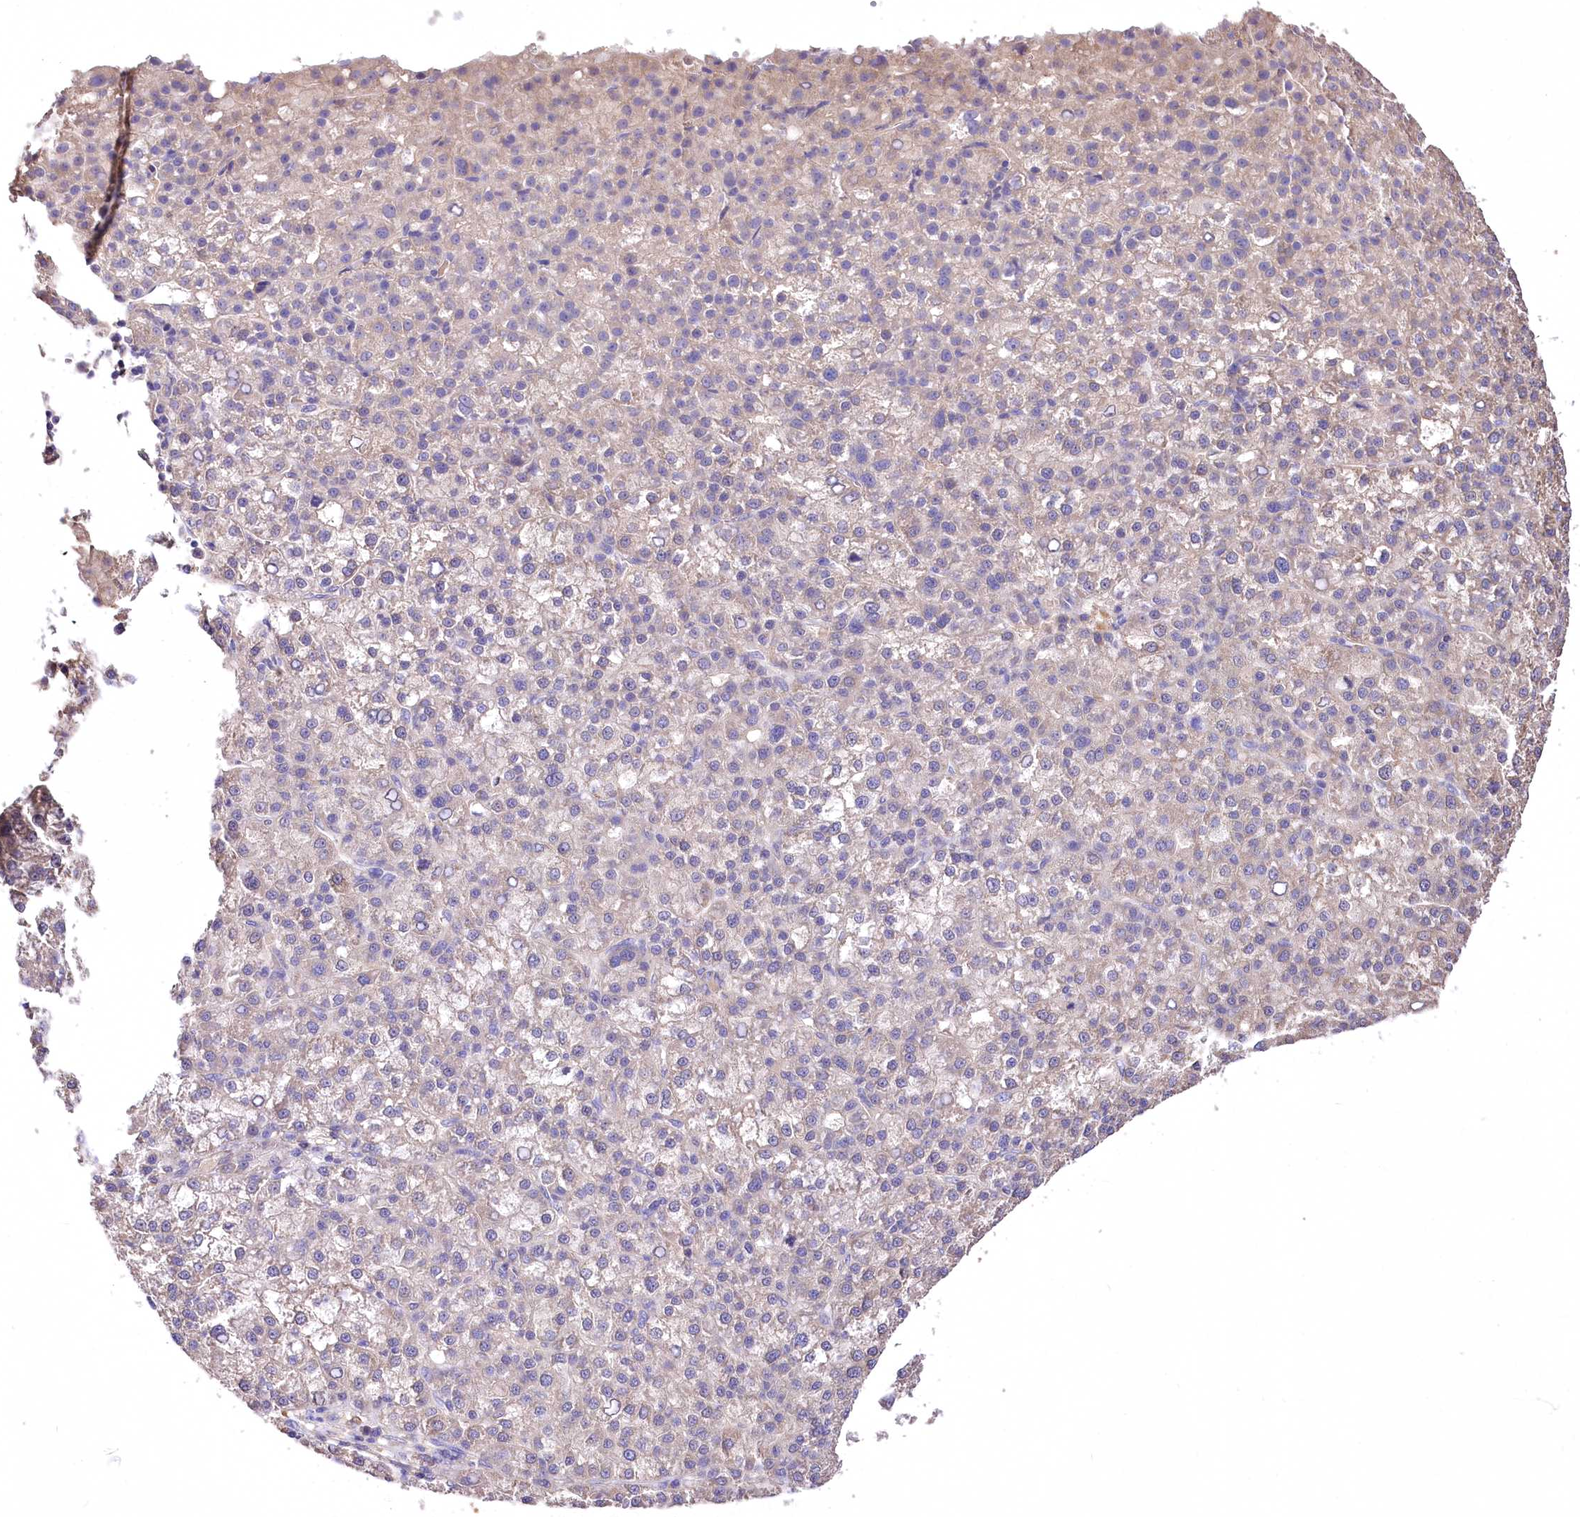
{"staining": {"intensity": "weak", "quantity": "25%-75%", "location": "cytoplasmic/membranous"}, "tissue": "liver cancer", "cell_type": "Tumor cells", "image_type": "cancer", "snomed": [{"axis": "morphology", "description": "Carcinoma, Hepatocellular, NOS"}, {"axis": "topography", "description": "Liver"}], "caption": "Immunohistochemistry (IHC) of liver cancer (hepatocellular carcinoma) exhibits low levels of weak cytoplasmic/membranous expression in about 25%-75% of tumor cells. The staining was performed using DAB, with brown indicating positive protein expression. Nuclei are stained blue with hematoxylin.", "gene": "PCYOX1L", "patient": {"sex": "female", "age": 58}}